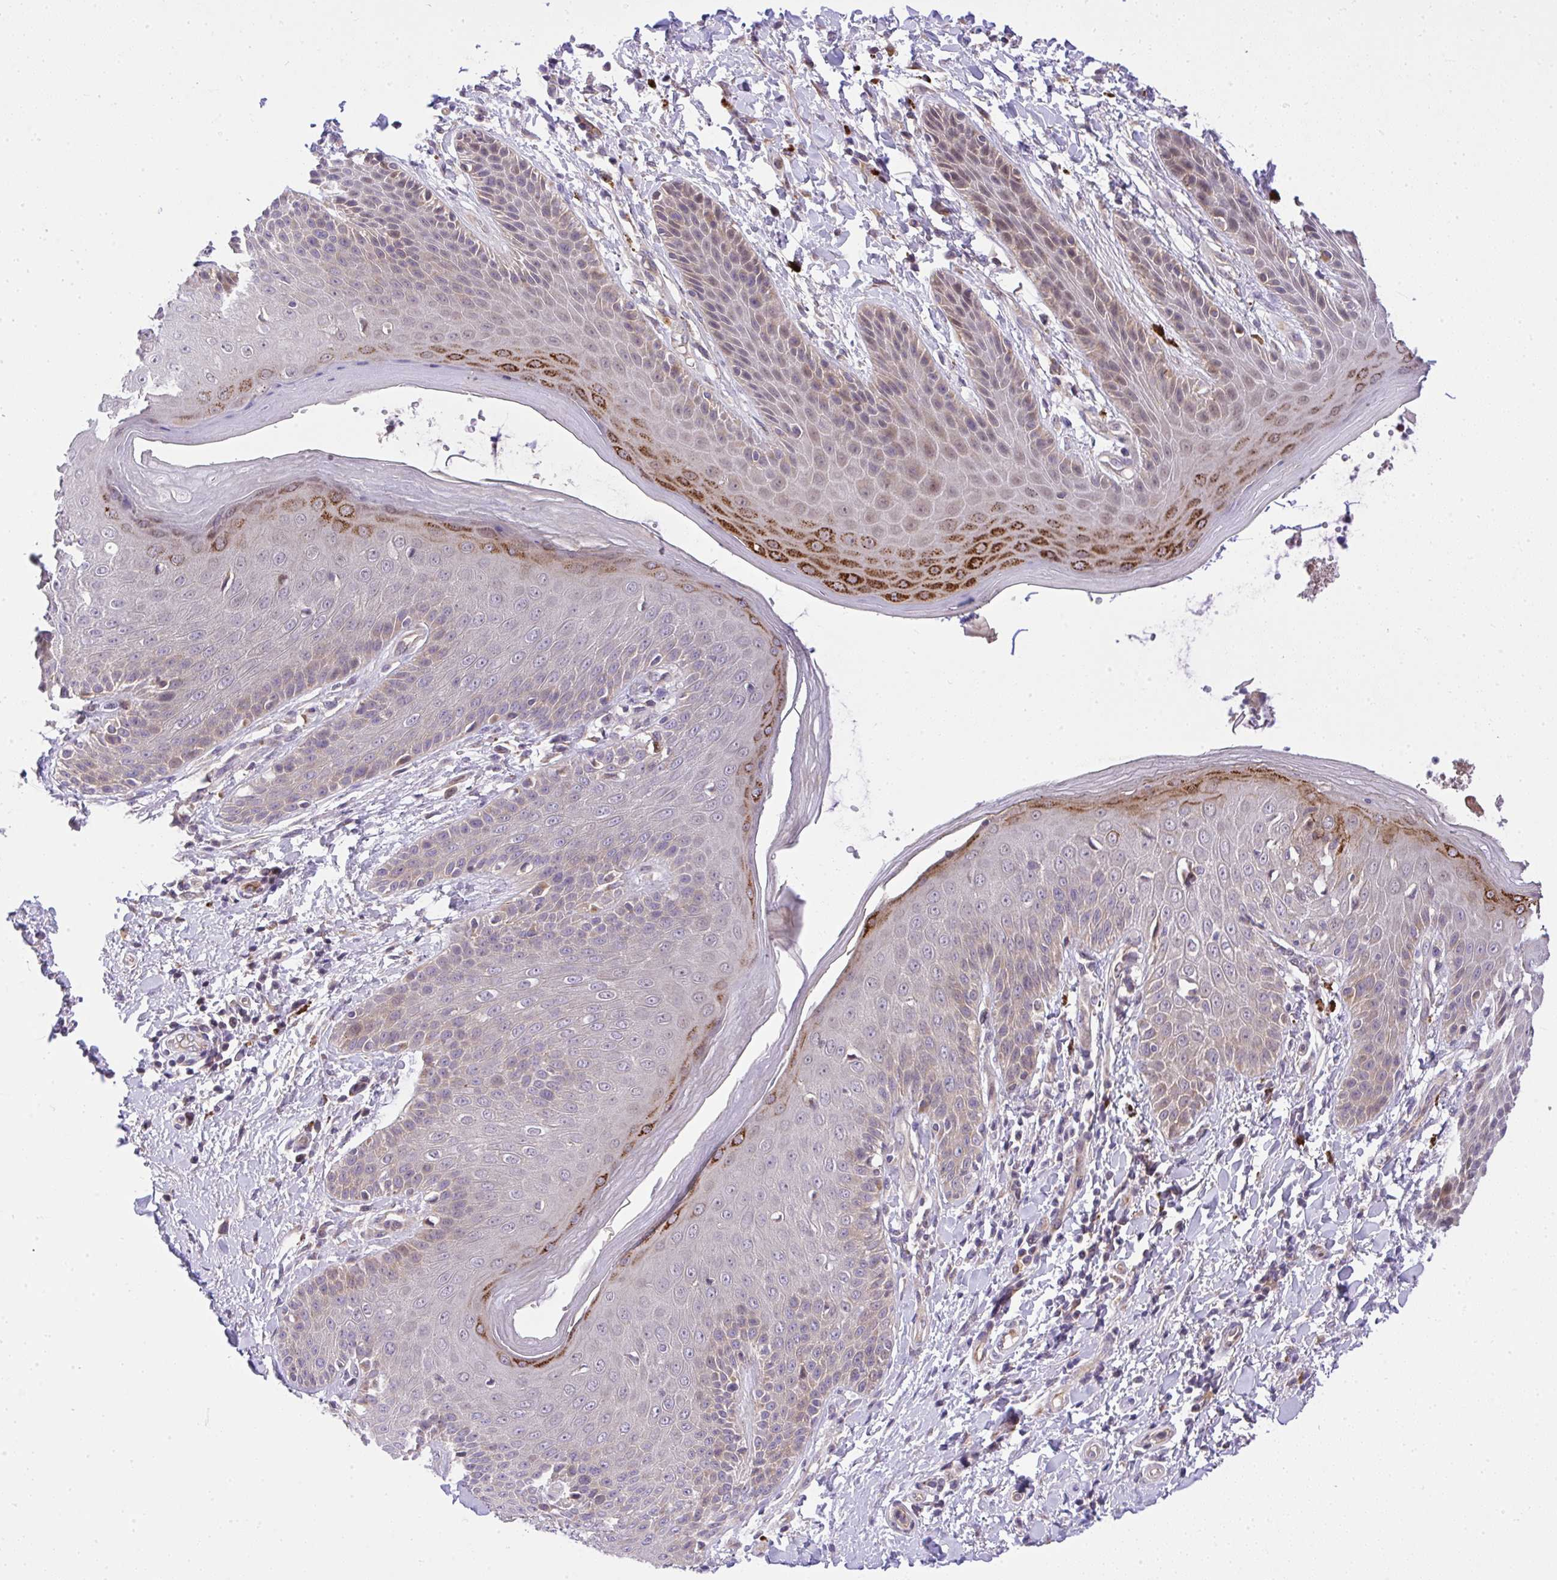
{"staining": {"intensity": "strong", "quantity": "<25%", "location": "cytoplasmic/membranous,nuclear"}, "tissue": "skin", "cell_type": "Epidermal cells", "image_type": "normal", "snomed": [{"axis": "morphology", "description": "Normal tissue, NOS"}, {"axis": "topography", "description": "Anal"}, {"axis": "topography", "description": "Peripheral nerve tissue"}], "caption": "Immunohistochemistry staining of benign skin, which displays medium levels of strong cytoplasmic/membranous,nuclear staining in approximately <25% of epidermal cells indicating strong cytoplasmic/membranous,nuclear protein expression. The staining was performed using DAB (brown) for protein detection and nuclei were counterstained in hematoxylin (blue).", "gene": "CHIA", "patient": {"sex": "male", "age": 51}}